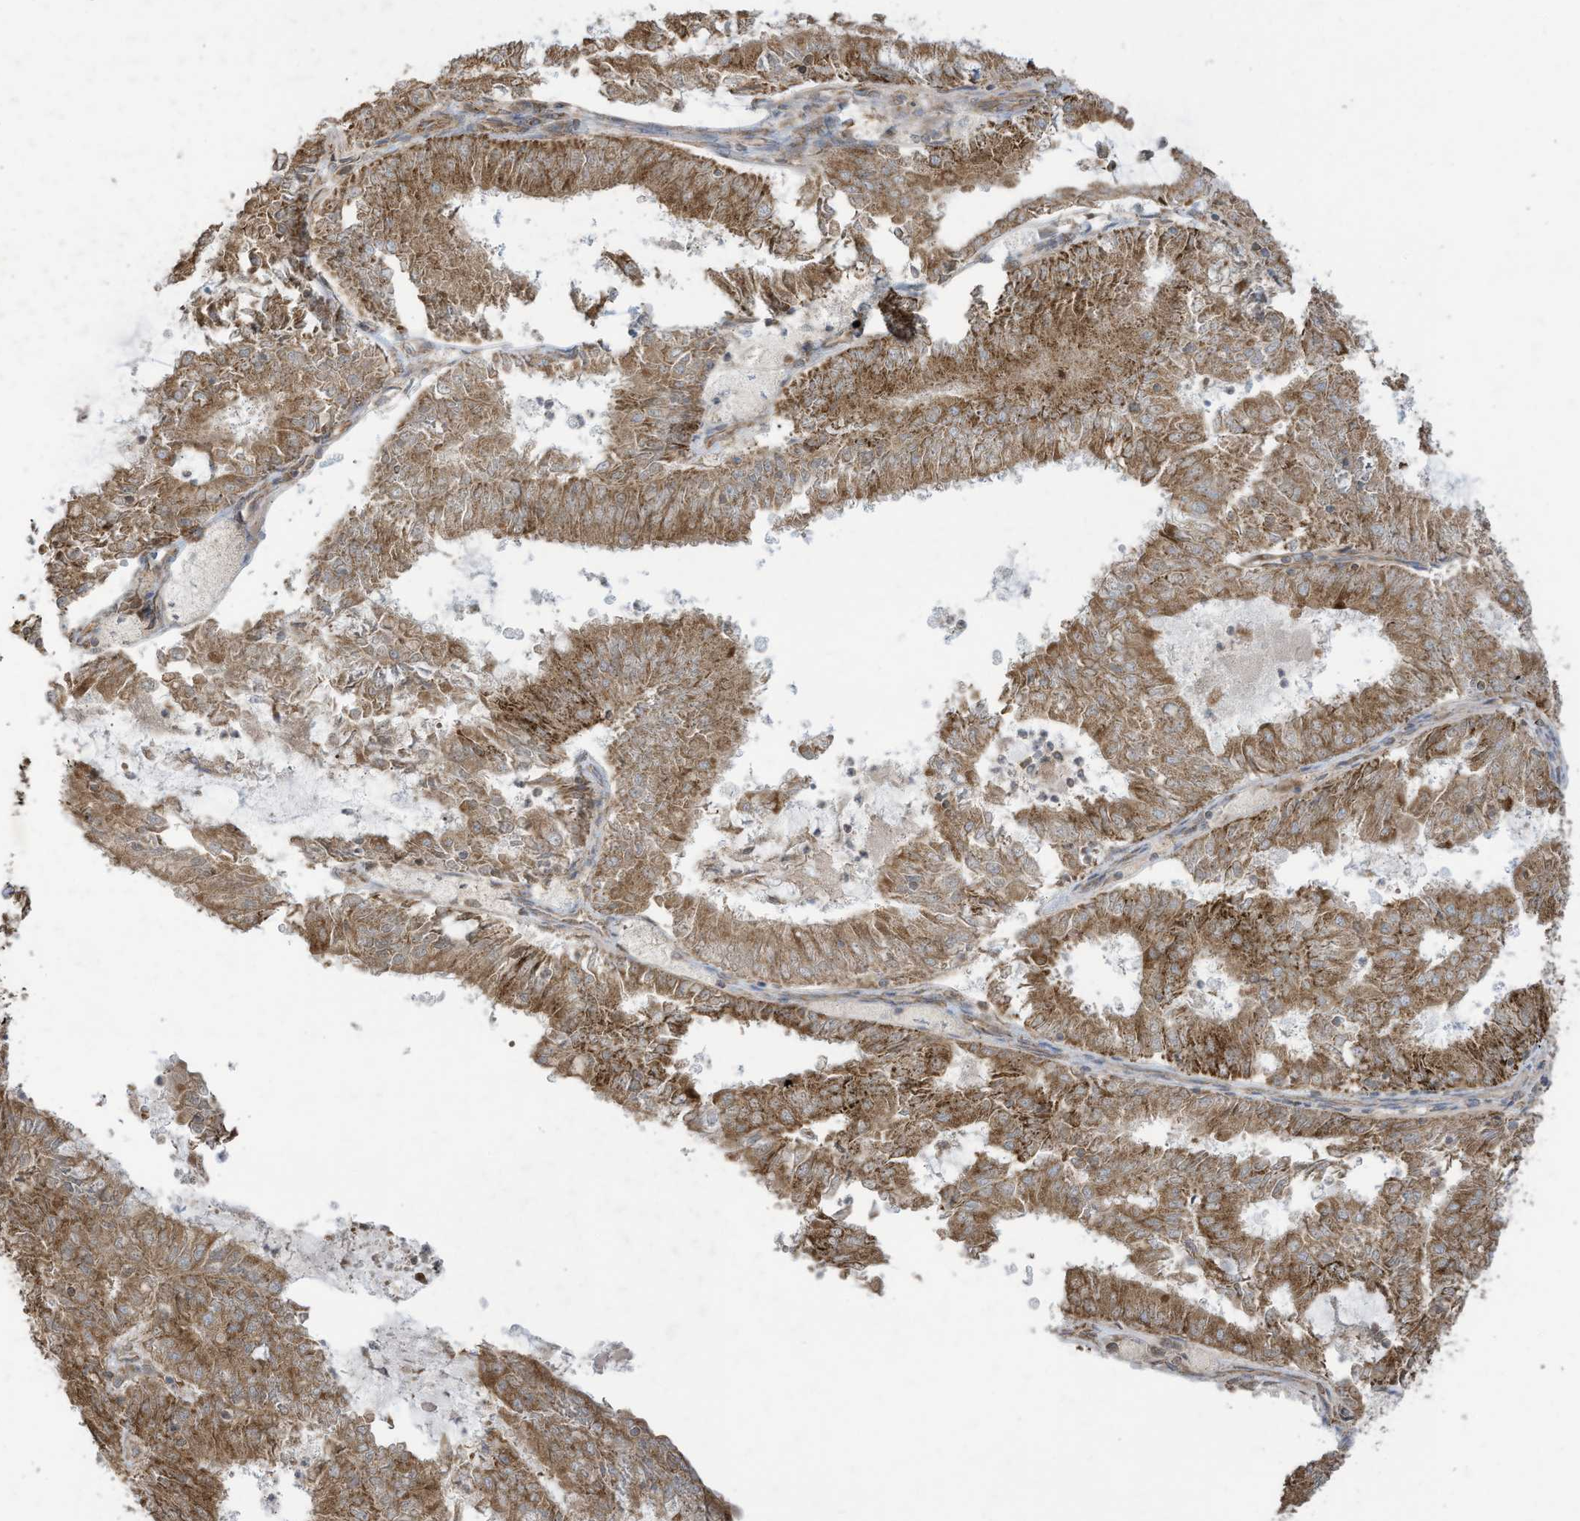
{"staining": {"intensity": "moderate", "quantity": ">75%", "location": "cytoplasmic/membranous"}, "tissue": "endometrial cancer", "cell_type": "Tumor cells", "image_type": "cancer", "snomed": [{"axis": "morphology", "description": "Adenocarcinoma, NOS"}, {"axis": "topography", "description": "Endometrium"}], "caption": "IHC of human endometrial adenocarcinoma exhibits medium levels of moderate cytoplasmic/membranous staining in about >75% of tumor cells. (brown staining indicates protein expression, while blue staining denotes nuclei).", "gene": "CGAS", "patient": {"sex": "female", "age": 57}}